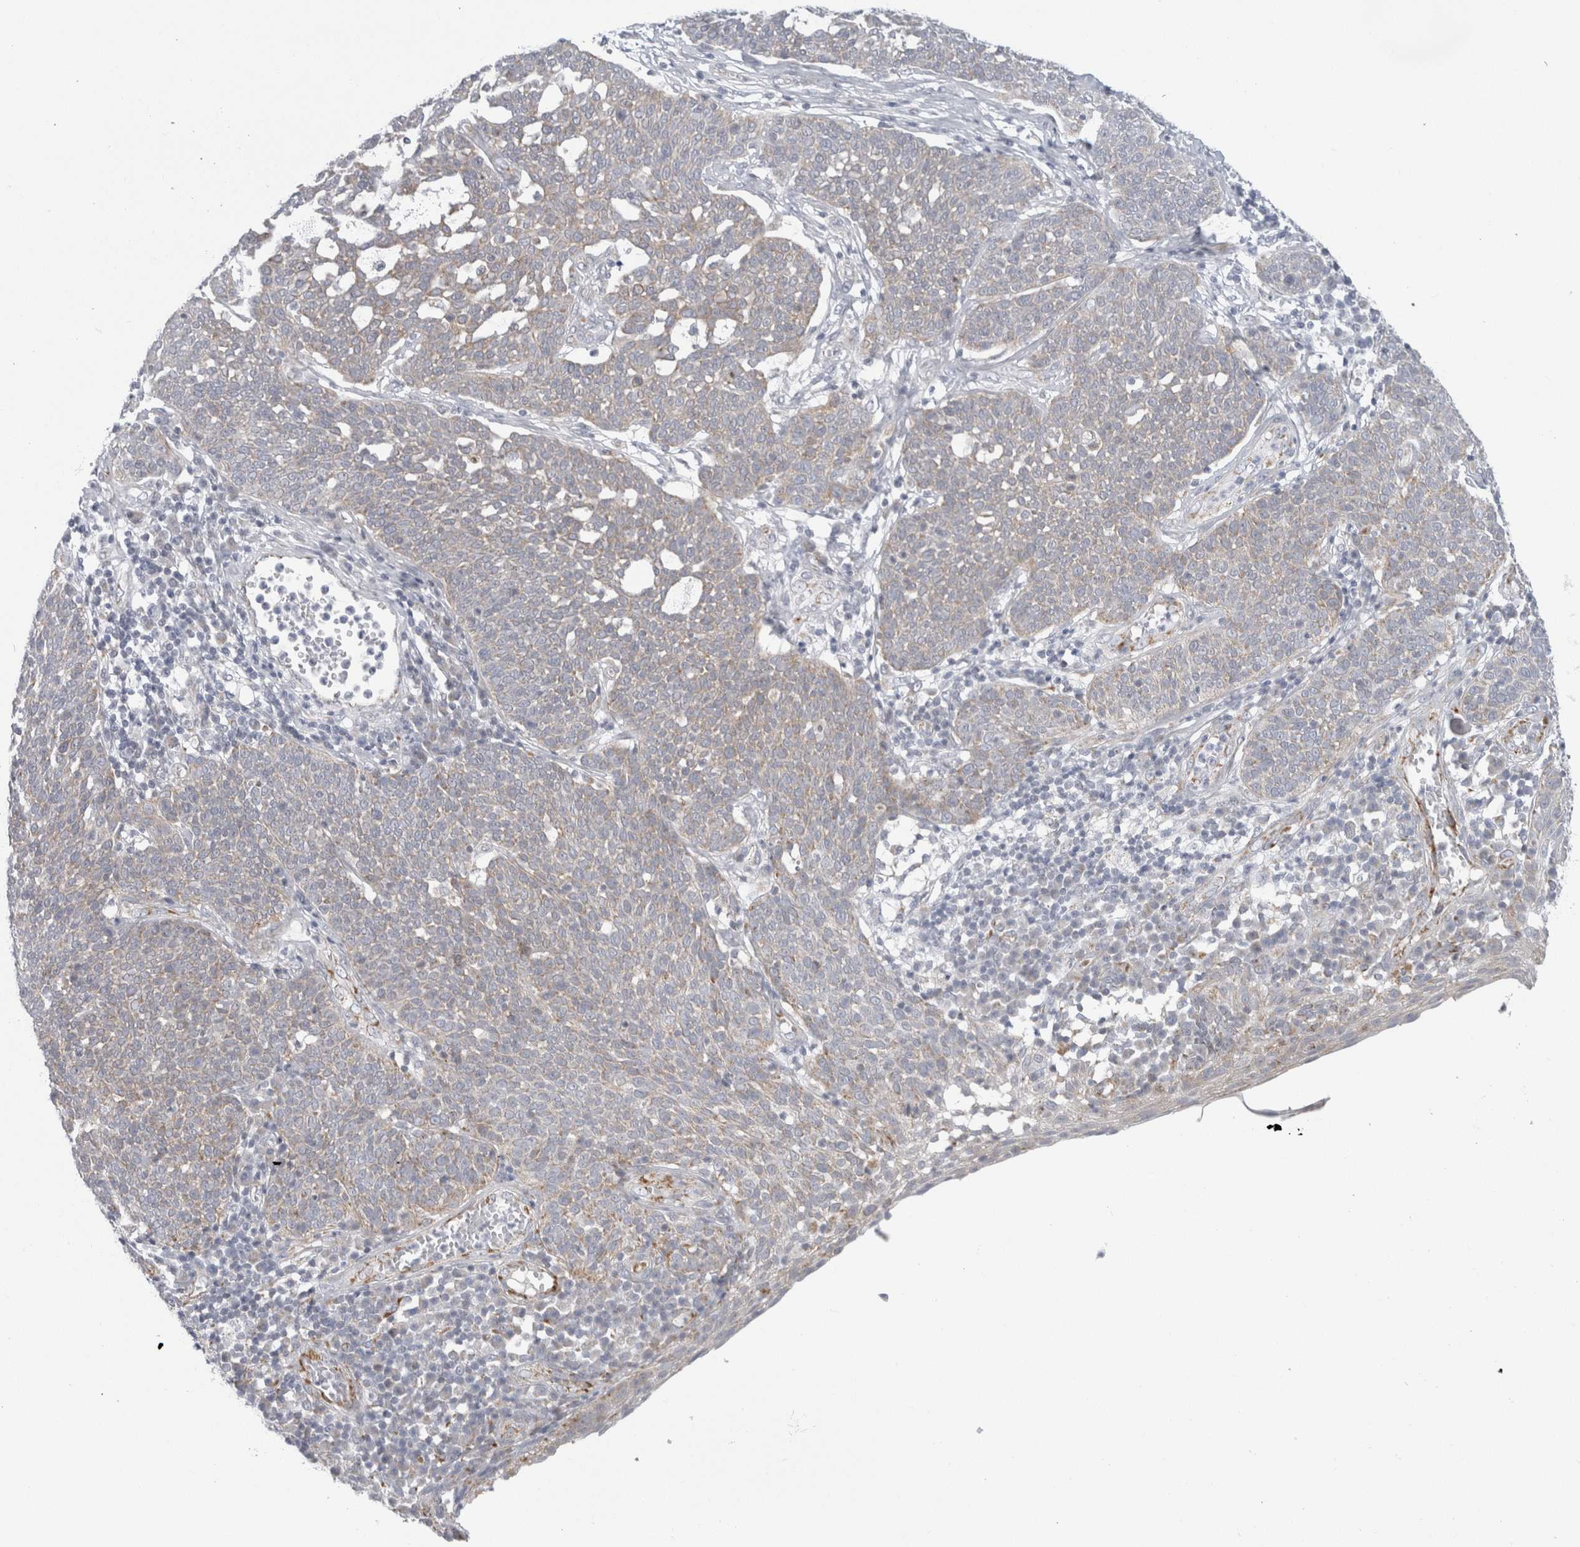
{"staining": {"intensity": "weak", "quantity": "25%-75%", "location": "cytoplasmic/membranous"}, "tissue": "cervical cancer", "cell_type": "Tumor cells", "image_type": "cancer", "snomed": [{"axis": "morphology", "description": "Squamous cell carcinoma, NOS"}, {"axis": "topography", "description": "Cervix"}], "caption": "This histopathology image exhibits IHC staining of cervical cancer, with low weak cytoplasmic/membranous staining in approximately 25%-75% of tumor cells.", "gene": "FAHD1", "patient": {"sex": "female", "age": 34}}